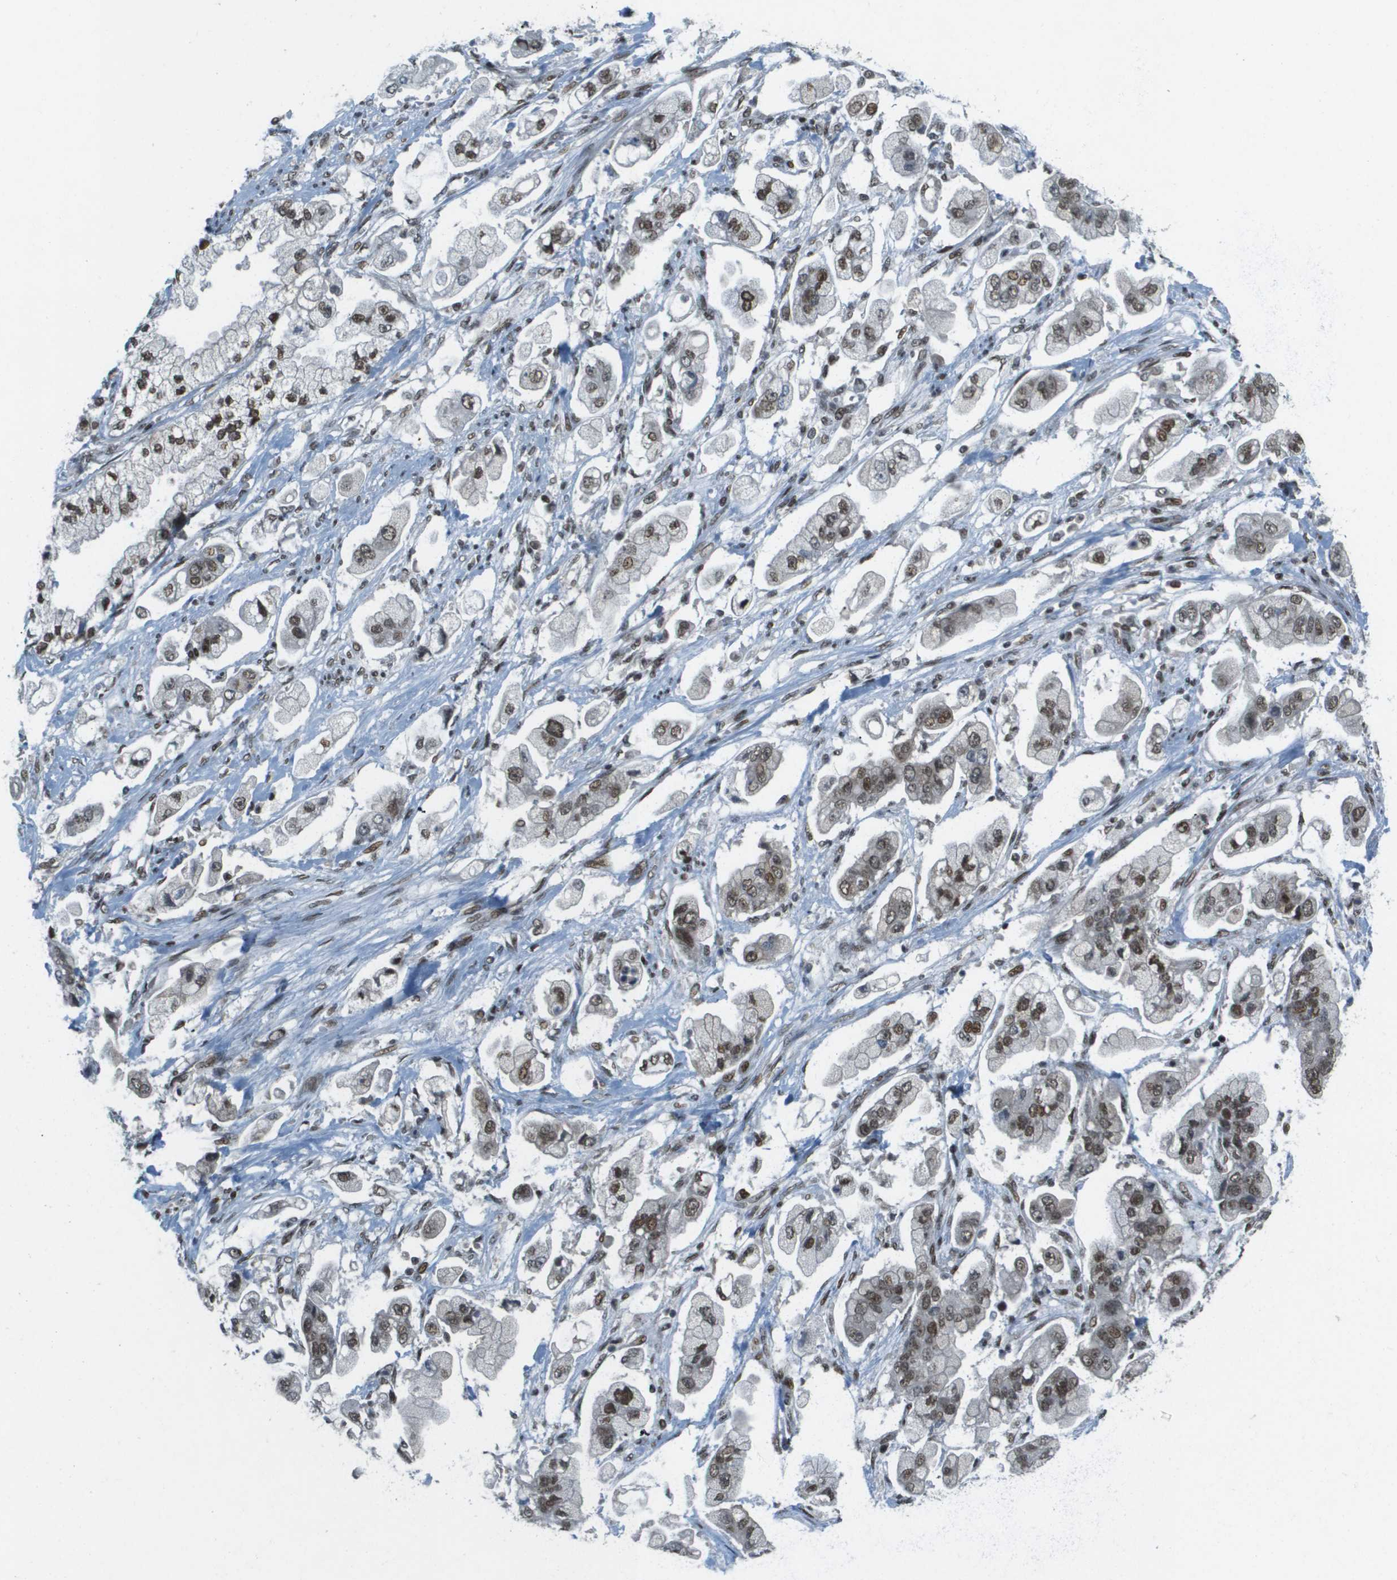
{"staining": {"intensity": "moderate", "quantity": ">75%", "location": "nuclear"}, "tissue": "stomach cancer", "cell_type": "Tumor cells", "image_type": "cancer", "snomed": [{"axis": "morphology", "description": "Adenocarcinoma, NOS"}, {"axis": "topography", "description": "Stomach"}], "caption": "Moderate nuclear expression is seen in approximately >75% of tumor cells in adenocarcinoma (stomach).", "gene": "IRF7", "patient": {"sex": "male", "age": 62}}